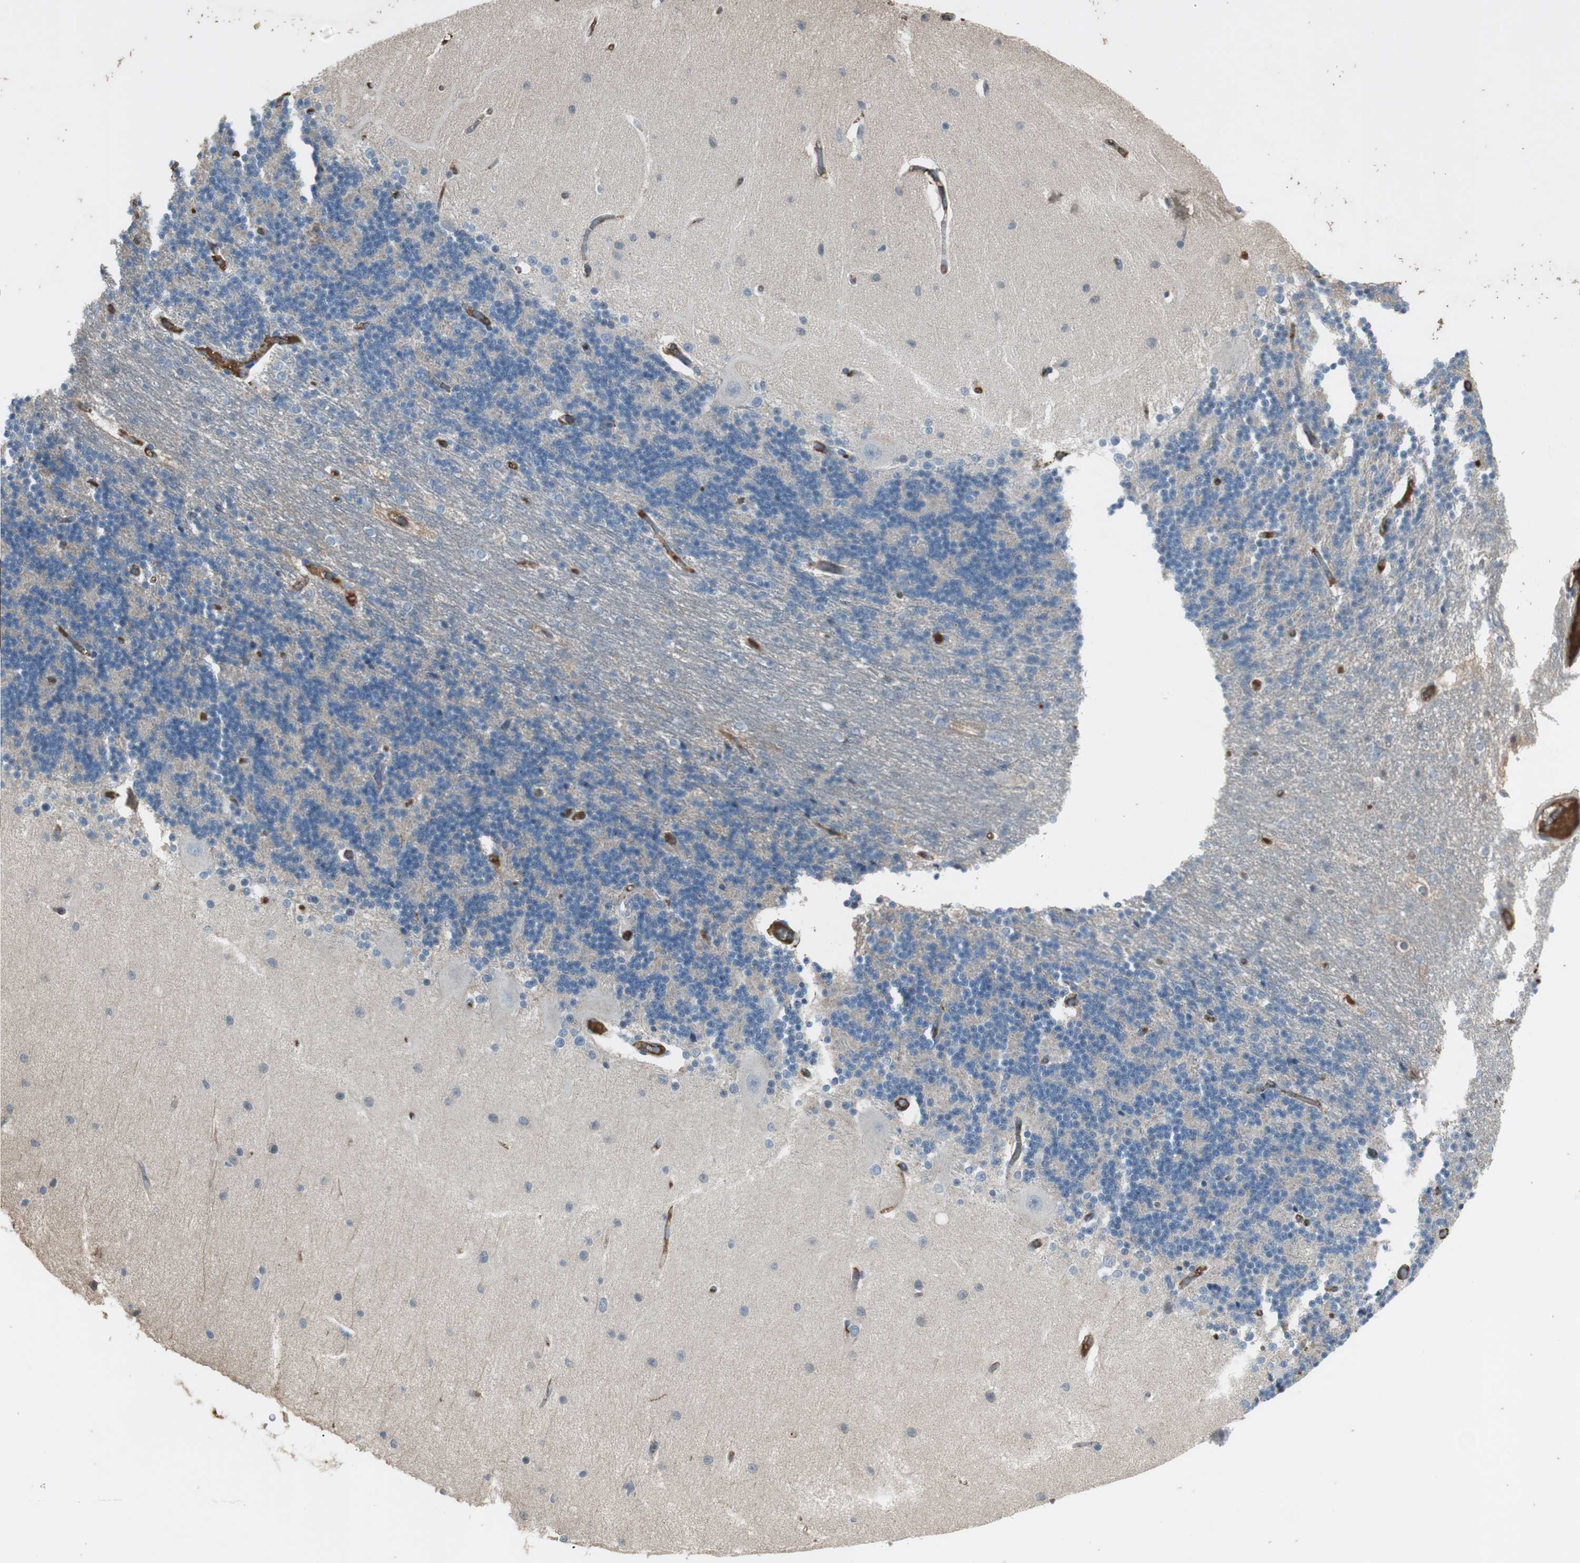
{"staining": {"intensity": "negative", "quantity": "none", "location": "none"}, "tissue": "cerebellum", "cell_type": "Cells in granular layer", "image_type": "normal", "snomed": [{"axis": "morphology", "description": "Normal tissue, NOS"}, {"axis": "topography", "description": "Cerebellum"}], "caption": "High power microscopy photomicrograph of an immunohistochemistry (IHC) image of benign cerebellum, revealing no significant expression in cells in granular layer. (Immunohistochemistry (ihc), brightfield microscopy, high magnification).", "gene": "MMP14", "patient": {"sex": "female", "age": 54}}